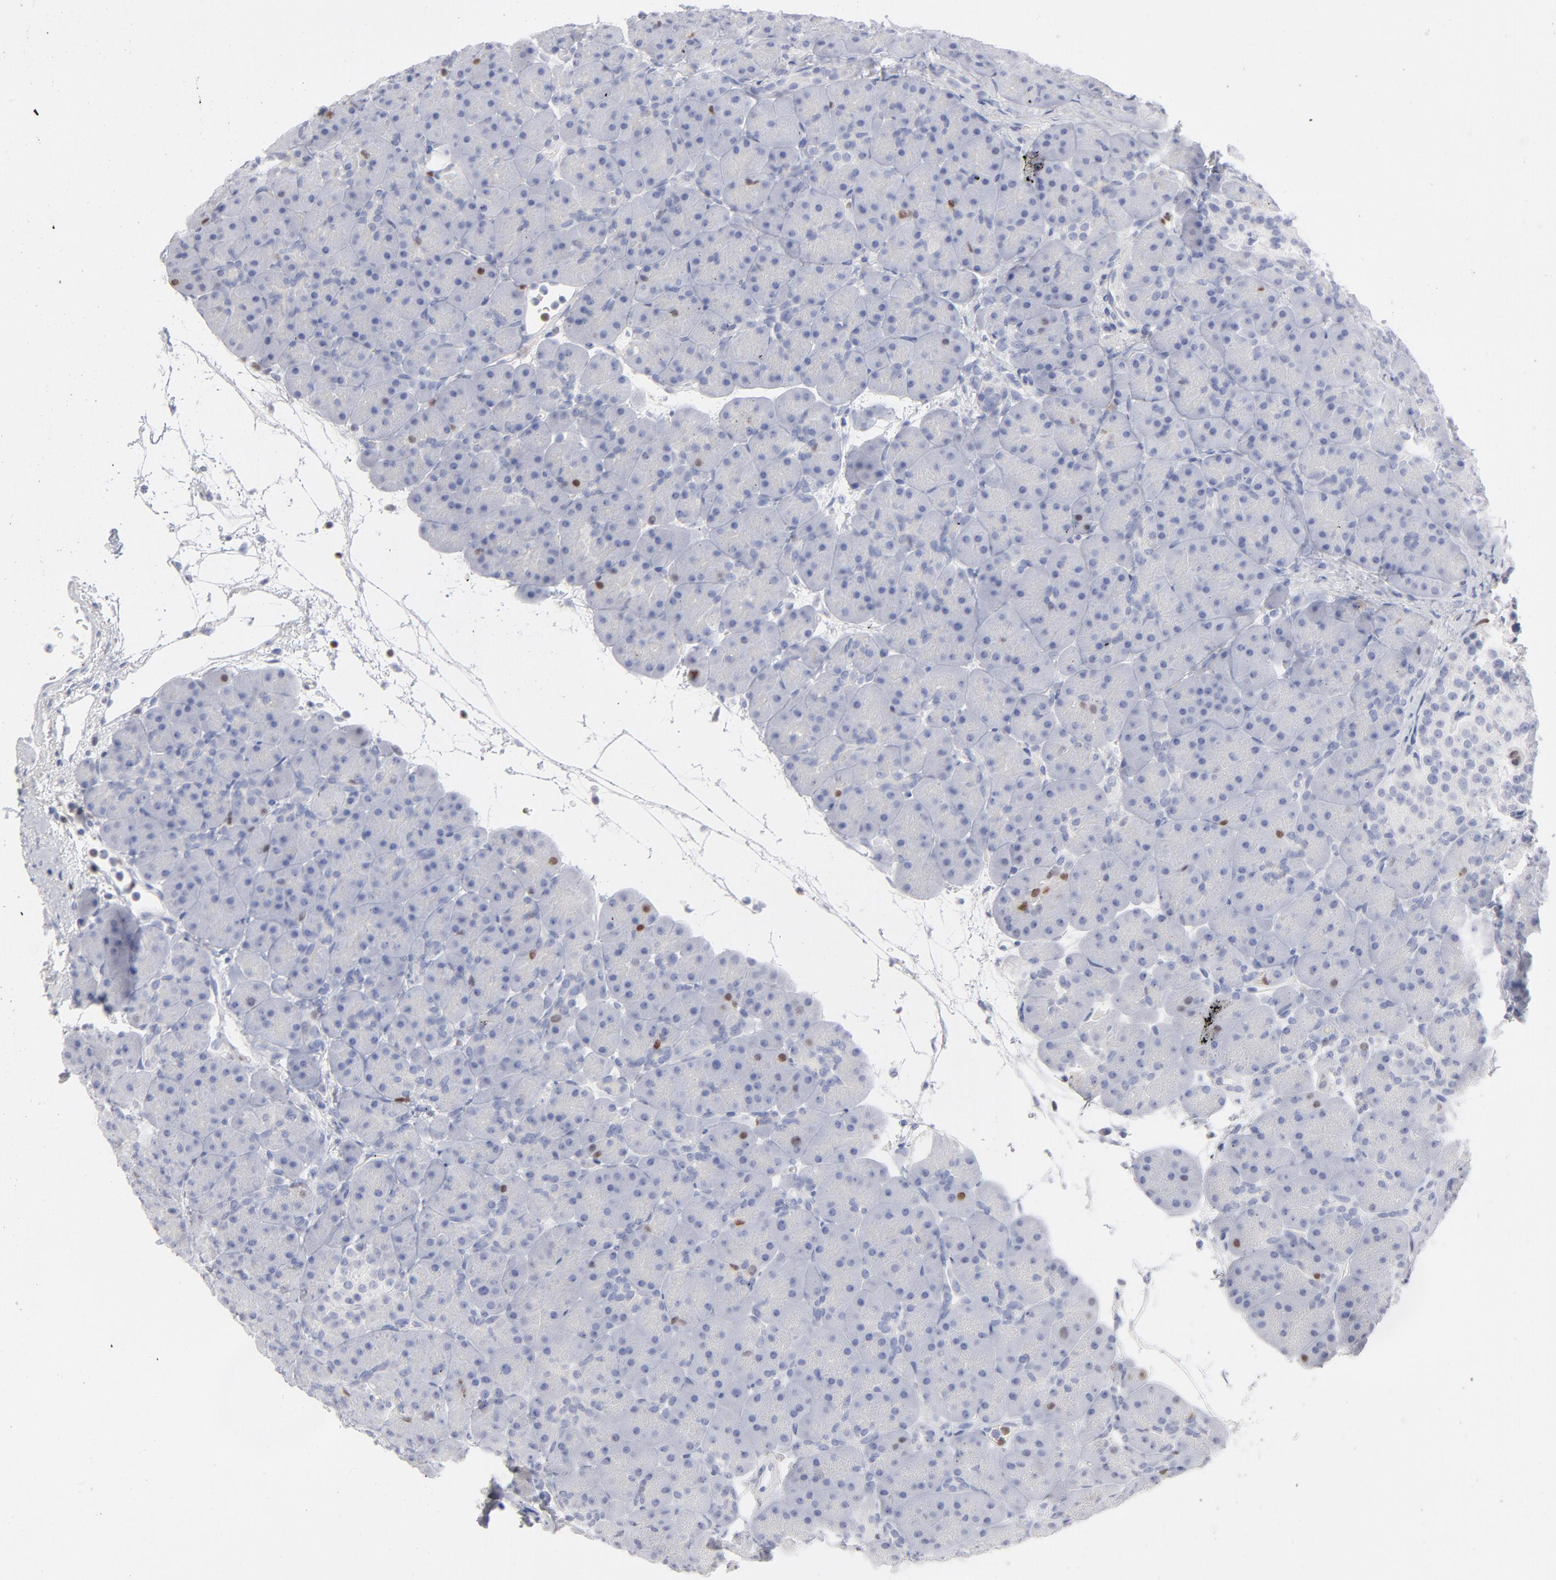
{"staining": {"intensity": "negative", "quantity": "none", "location": "none"}, "tissue": "pancreas", "cell_type": "Exocrine glandular cells", "image_type": "normal", "snomed": [{"axis": "morphology", "description": "Normal tissue, NOS"}, {"axis": "topography", "description": "Pancreas"}], "caption": "This image is of benign pancreas stained with immunohistochemistry to label a protein in brown with the nuclei are counter-stained blue. There is no staining in exocrine glandular cells.", "gene": "MCM7", "patient": {"sex": "male", "age": 66}}